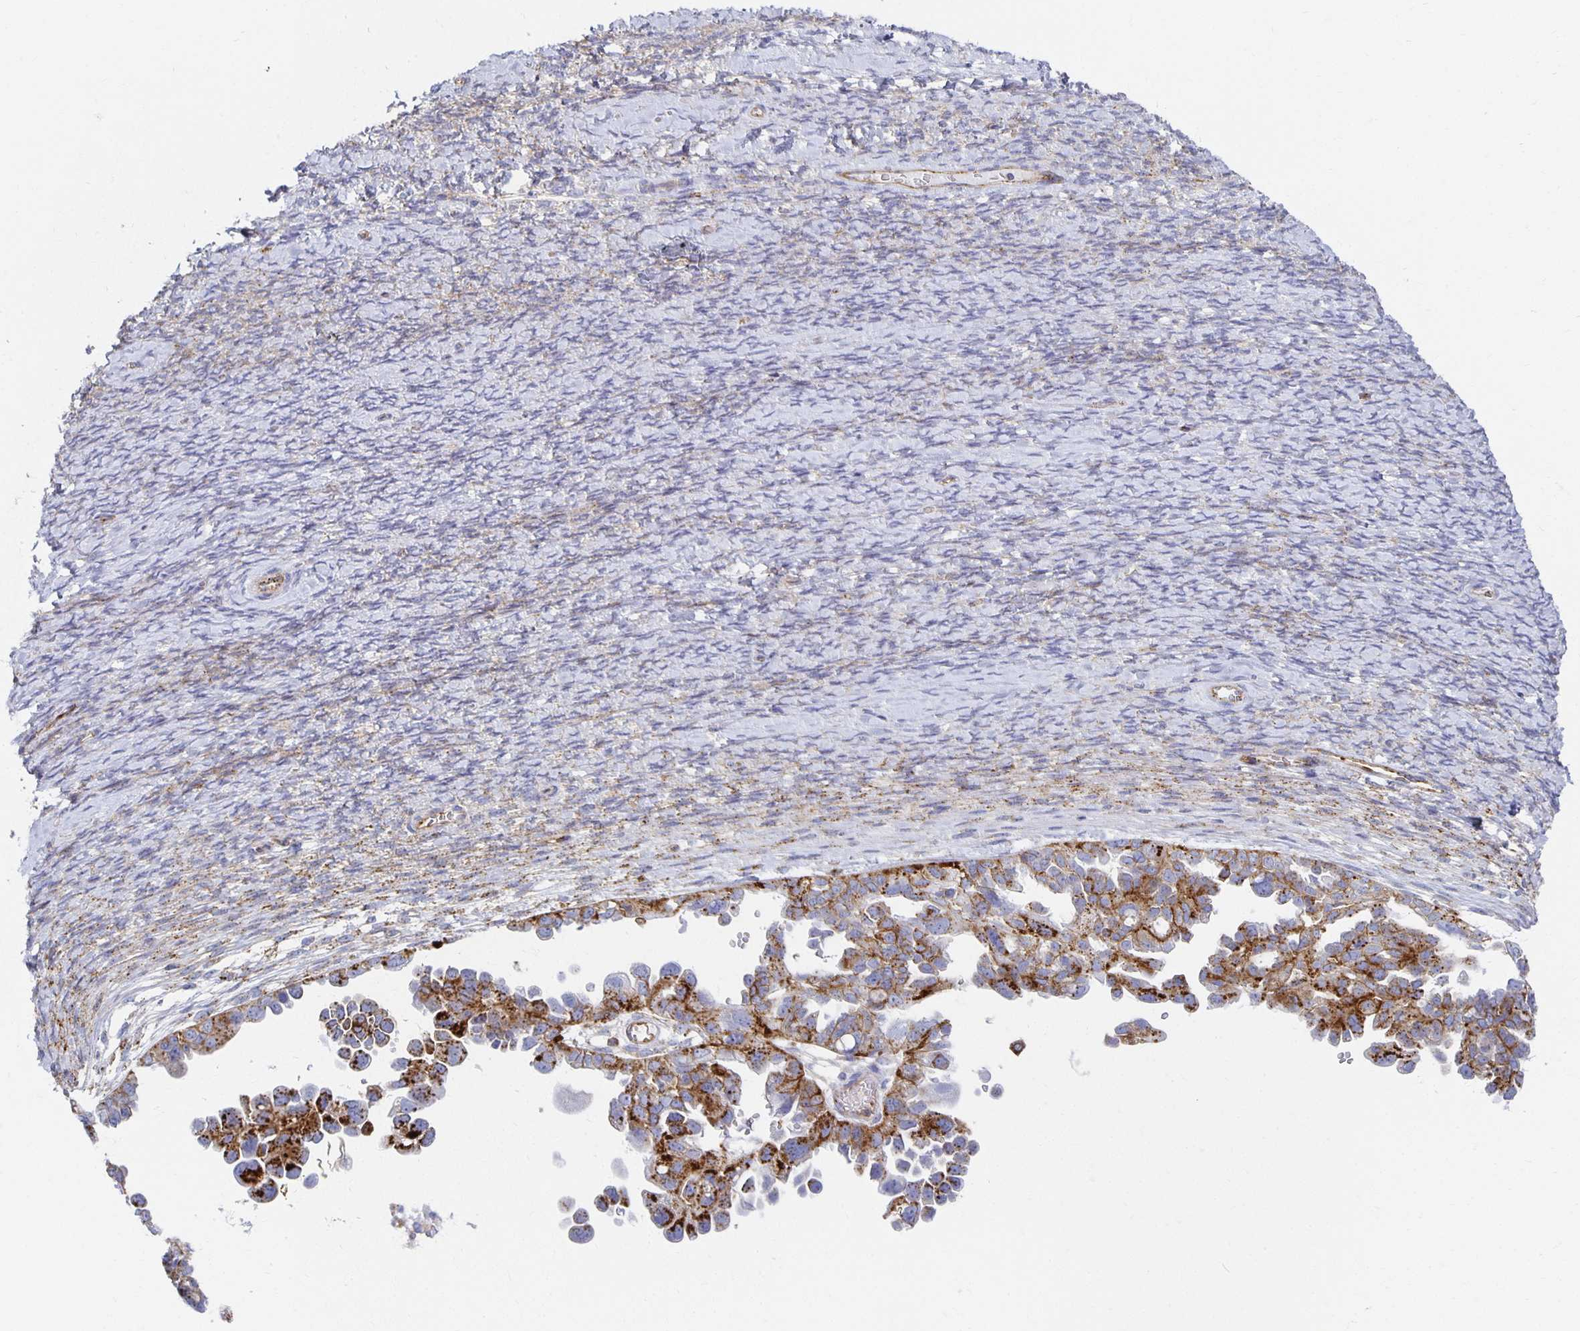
{"staining": {"intensity": "strong", "quantity": ">75%", "location": "cytoplasmic/membranous"}, "tissue": "ovarian cancer", "cell_type": "Tumor cells", "image_type": "cancer", "snomed": [{"axis": "morphology", "description": "Cystadenocarcinoma, serous, NOS"}, {"axis": "topography", "description": "Ovary"}], "caption": "DAB (3,3'-diaminobenzidine) immunohistochemical staining of ovarian cancer demonstrates strong cytoplasmic/membranous protein expression in approximately >75% of tumor cells.", "gene": "TAAR1", "patient": {"sex": "female", "age": 53}}